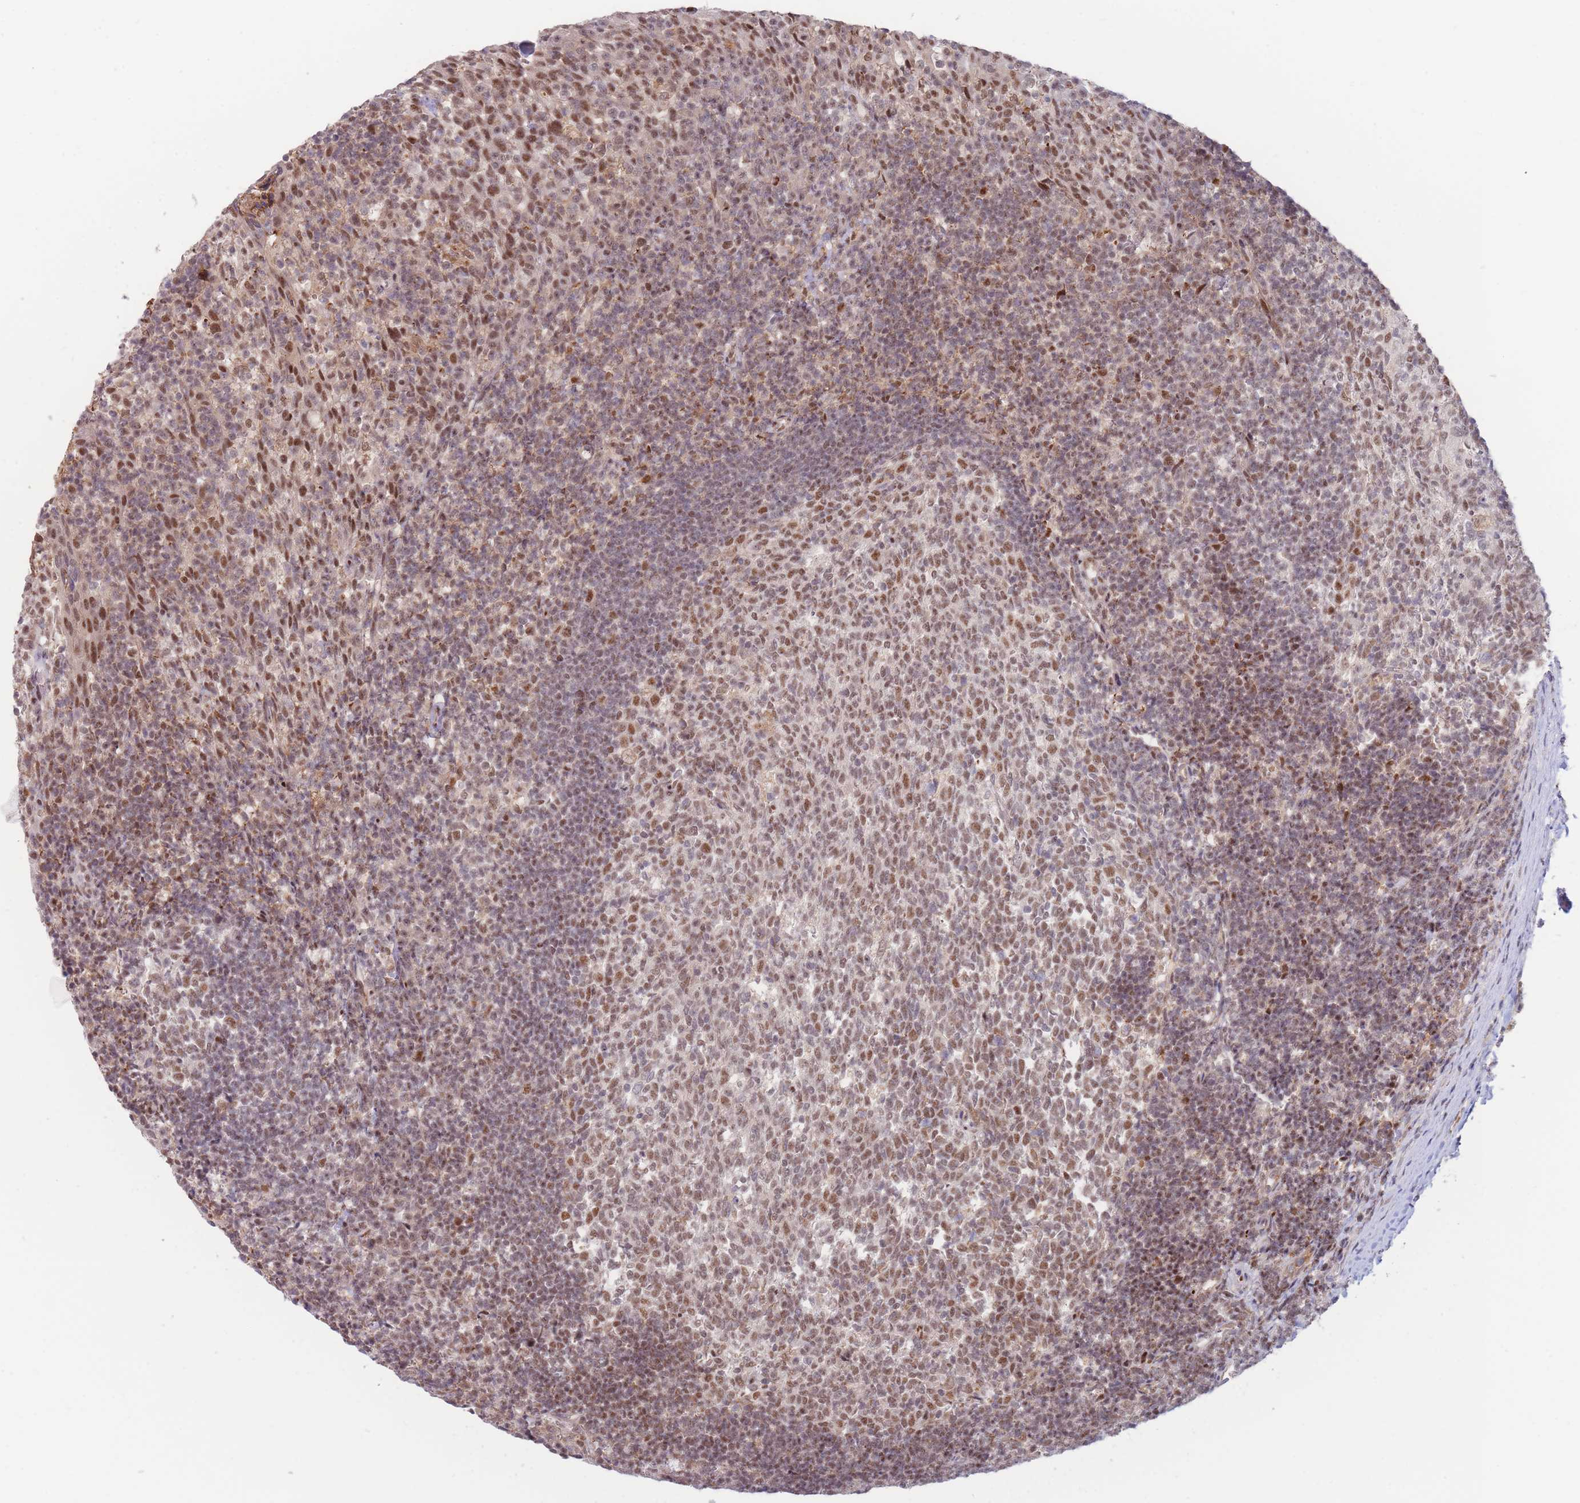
{"staining": {"intensity": "moderate", "quantity": ">75%", "location": "nuclear"}, "tissue": "tonsil", "cell_type": "Germinal center cells", "image_type": "normal", "snomed": [{"axis": "morphology", "description": "Normal tissue, NOS"}, {"axis": "topography", "description": "Tonsil"}], "caption": "Immunohistochemical staining of normal tonsil displays >75% levels of moderate nuclear protein expression in approximately >75% of germinal center cells. (Brightfield microscopy of DAB IHC at high magnification).", "gene": "BOD1L1", "patient": {"sex": "female", "age": 10}}